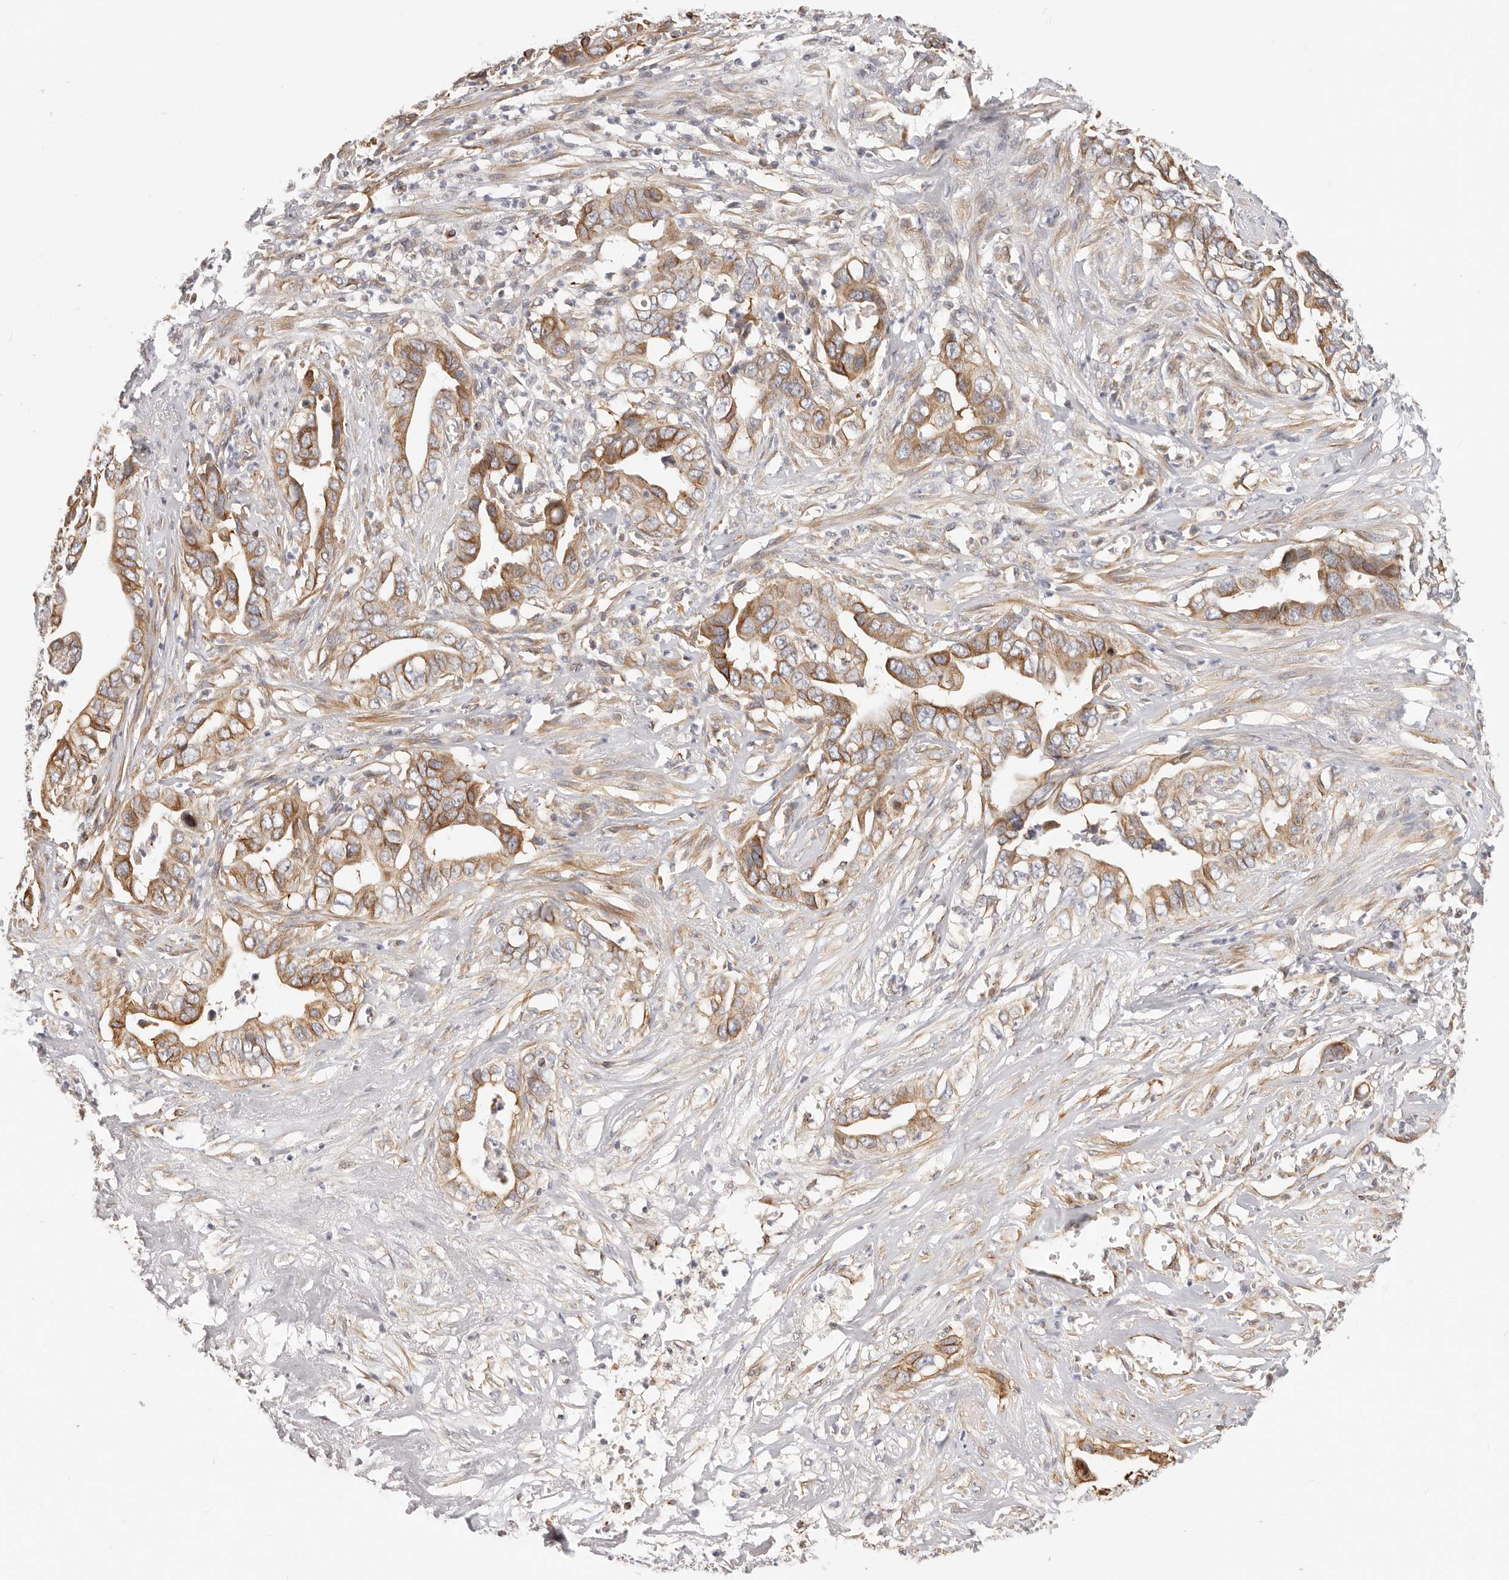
{"staining": {"intensity": "moderate", "quantity": ">75%", "location": "cytoplasmic/membranous"}, "tissue": "liver cancer", "cell_type": "Tumor cells", "image_type": "cancer", "snomed": [{"axis": "morphology", "description": "Cholangiocarcinoma"}, {"axis": "topography", "description": "Liver"}], "caption": "A brown stain highlights moderate cytoplasmic/membranous positivity of a protein in human liver cancer tumor cells.", "gene": "DTNBP1", "patient": {"sex": "female", "age": 79}}